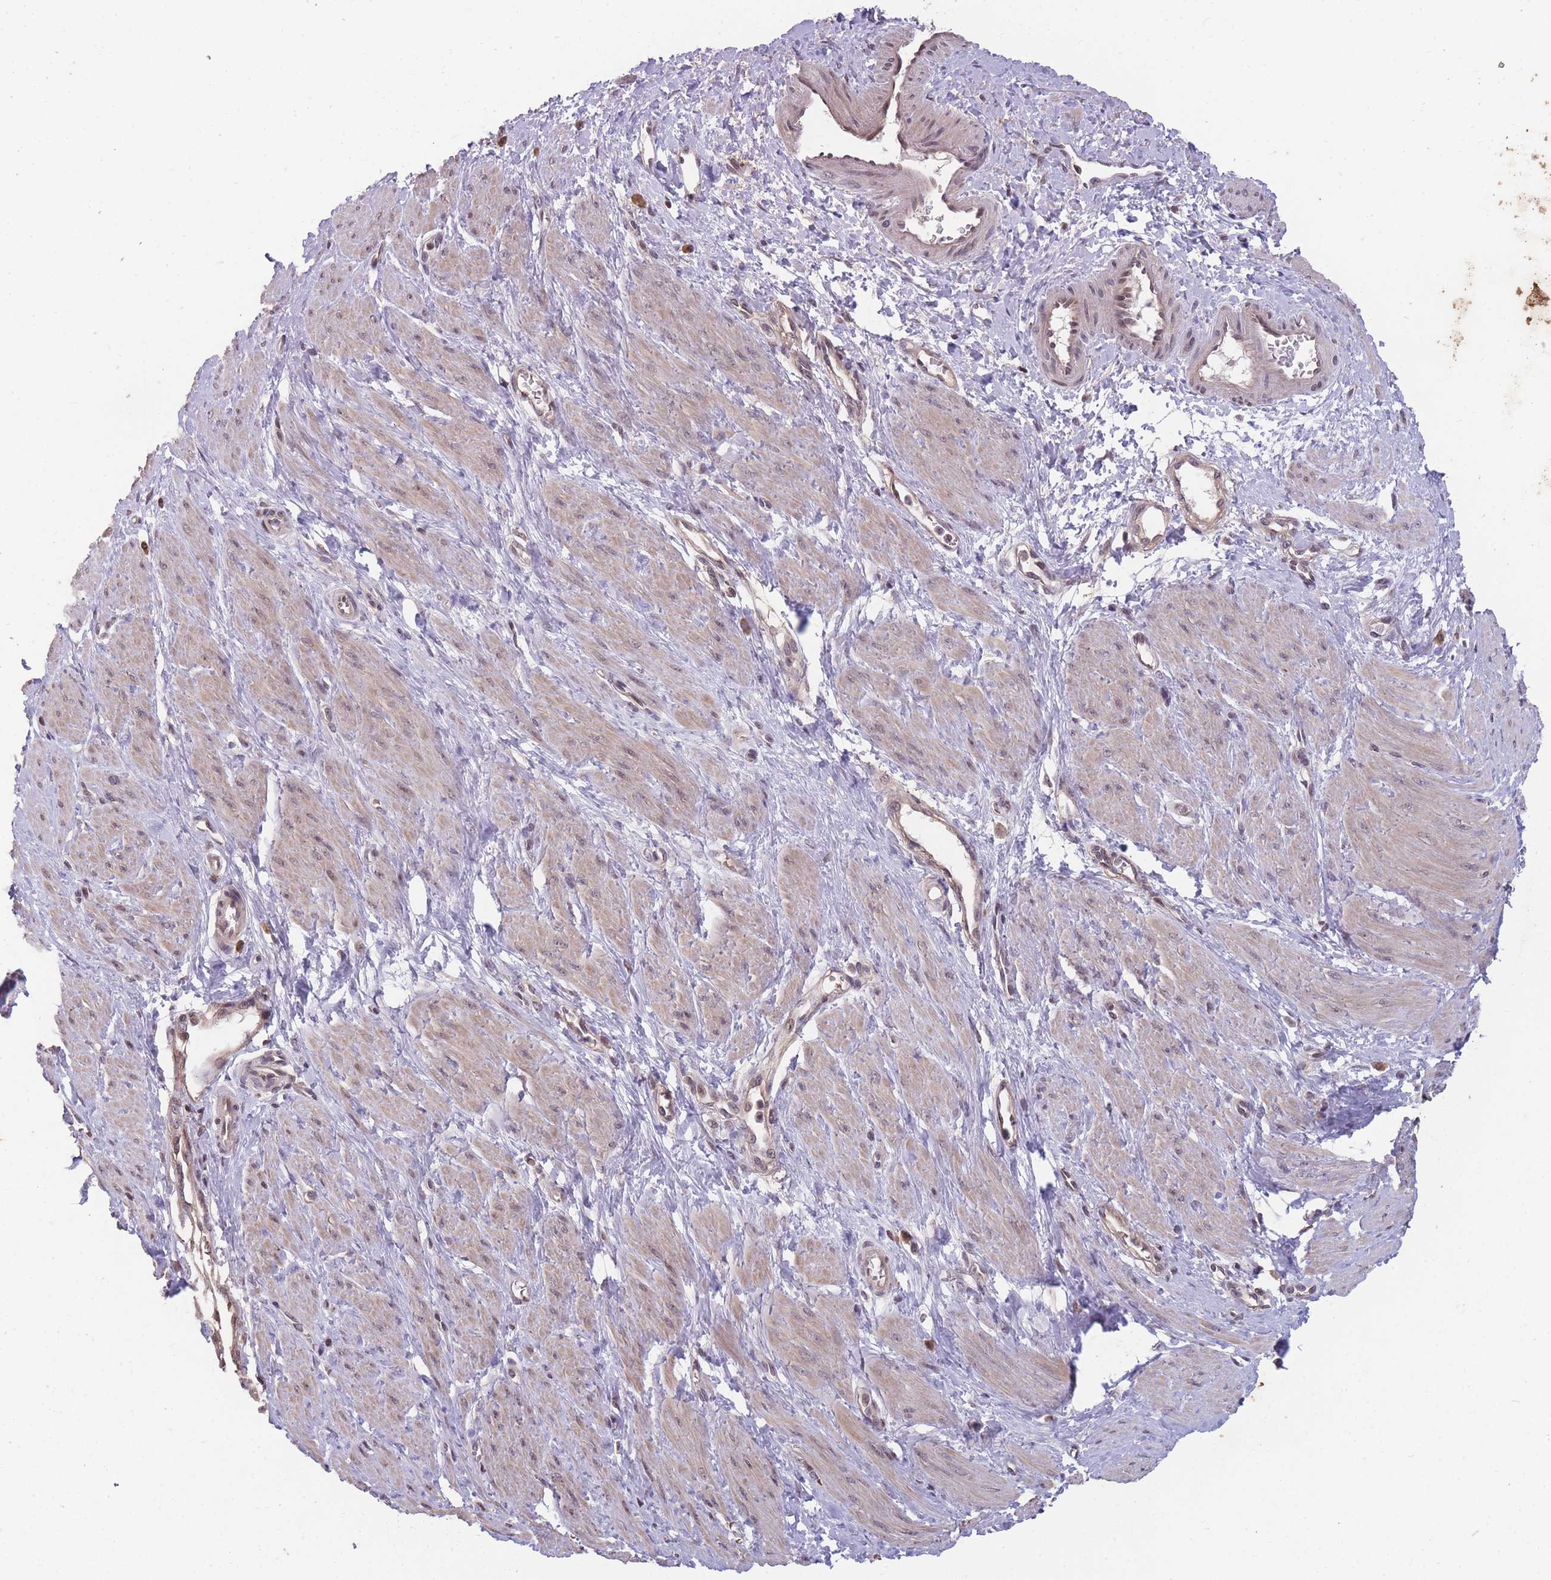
{"staining": {"intensity": "weak", "quantity": "25%-75%", "location": "cytoplasmic/membranous,nuclear"}, "tissue": "smooth muscle", "cell_type": "Smooth muscle cells", "image_type": "normal", "snomed": [{"axis": "morphology", "description": "Normal tissue, NOS"}, {"axis": "topography", "description": "Smooth muscle"}, {"axis": "topography", "description": "Uterus"}], "caption": "This is an image of immunohistochemistry staining of unremarkable smooth muscle, which shows weak positivity in the cytoplasmic/membranous,nuclear of smooth muscle cells.", "gene": "GGT5", "patient": {"sex": "female", "age": 39}}